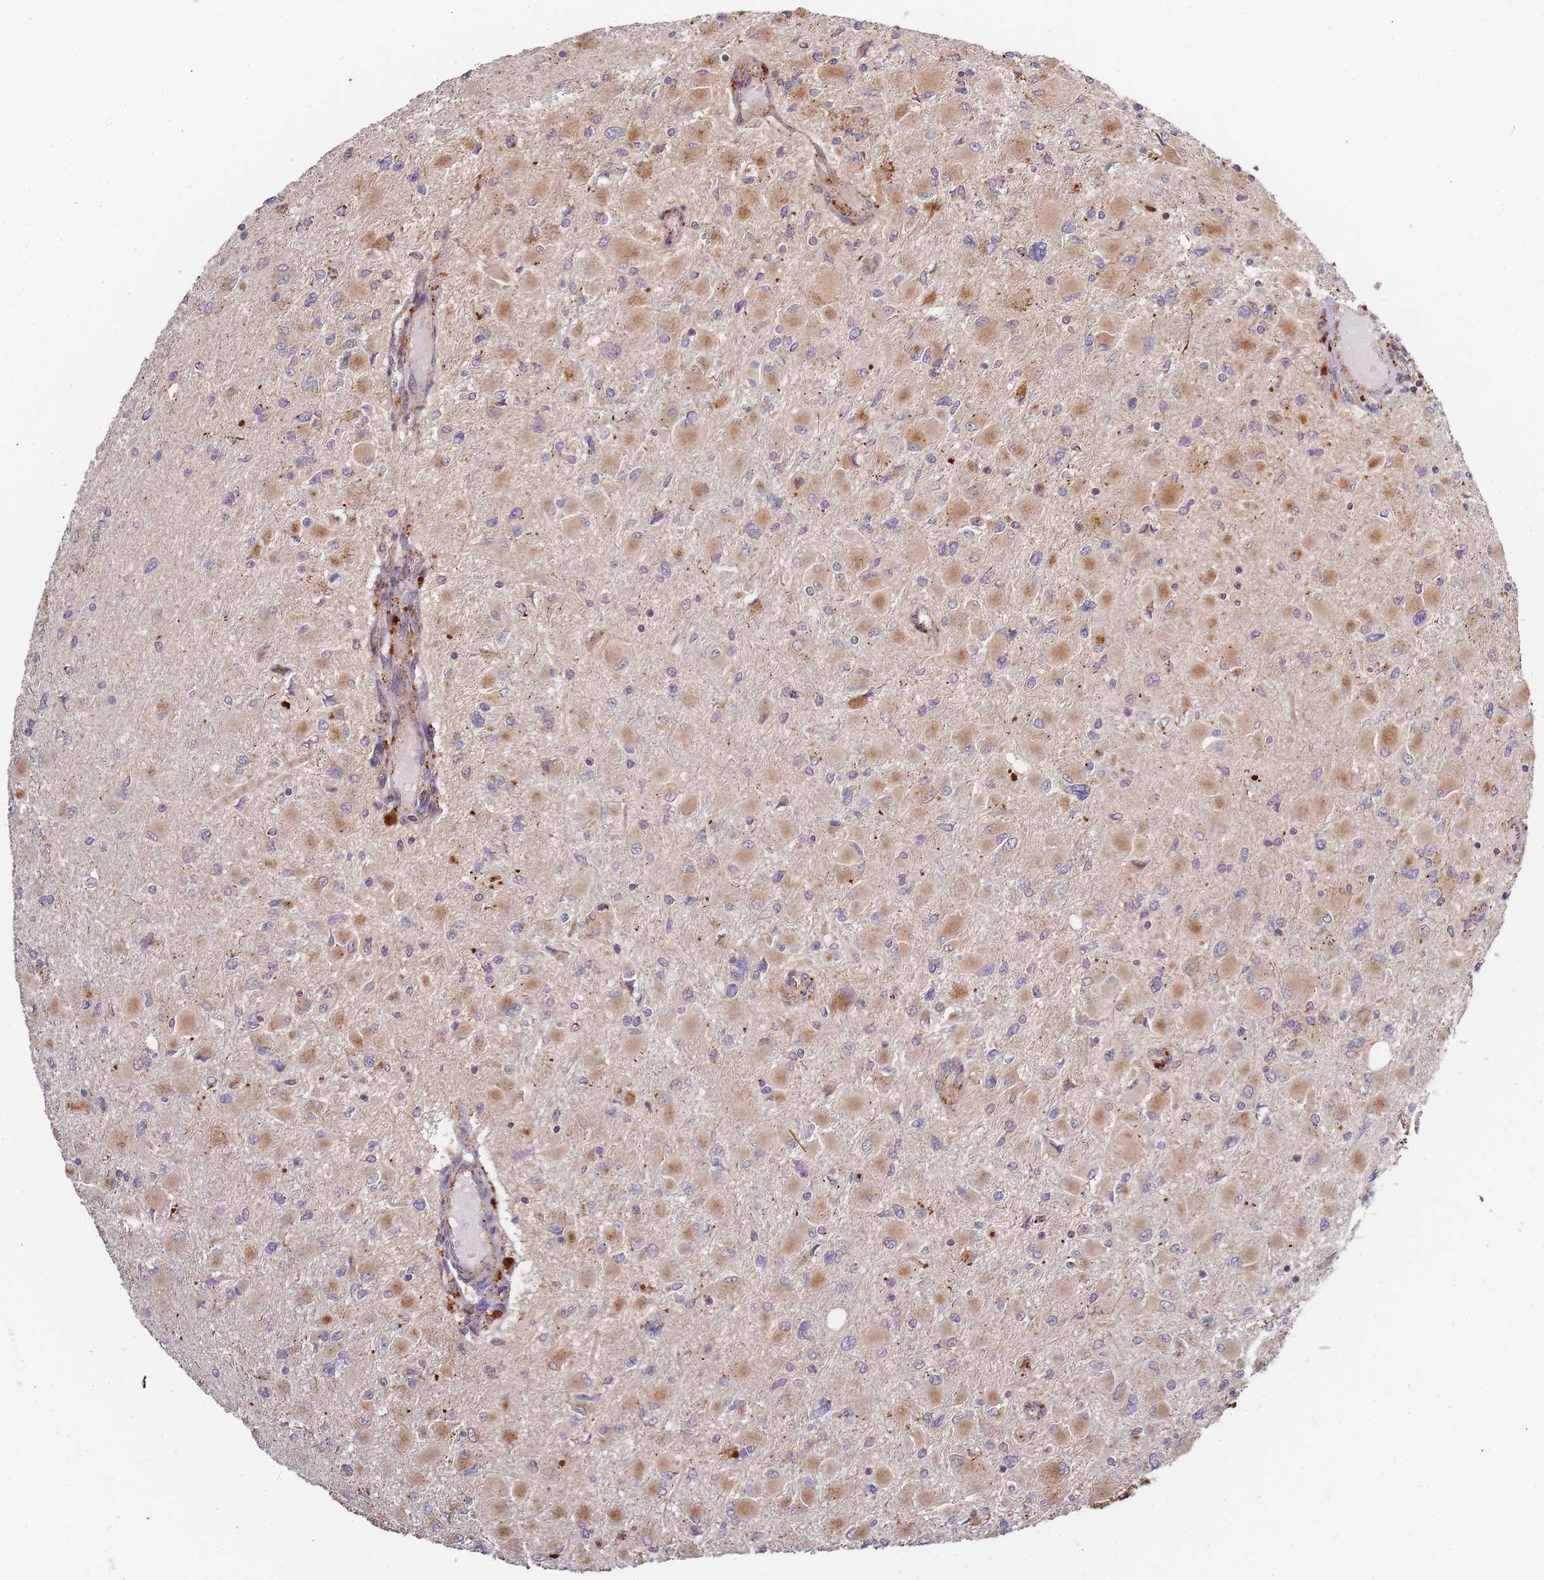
{"staining": {"intensity": "moderate", "quantity": "25%-75%", "location": "cytoplasmic/membranous"}, "tissue": "glioma", "cell_type": "Tumor cells", "image_type": "cancer", "snomed": [{"axis": "morphology", "description": "Glioma, malignant, High grade"}, {"axis": "topography", "description": "Cerebral cortex"}], "caption": "IHC (DAB (3,3'-diaminobenzidine)) staining of glioma displays moderate cytoplasmic/membranous protein staining in about 25%-75% of tumor cells.", "gene": "ATG5", "patient": {"sex": "female", "age": 36}}